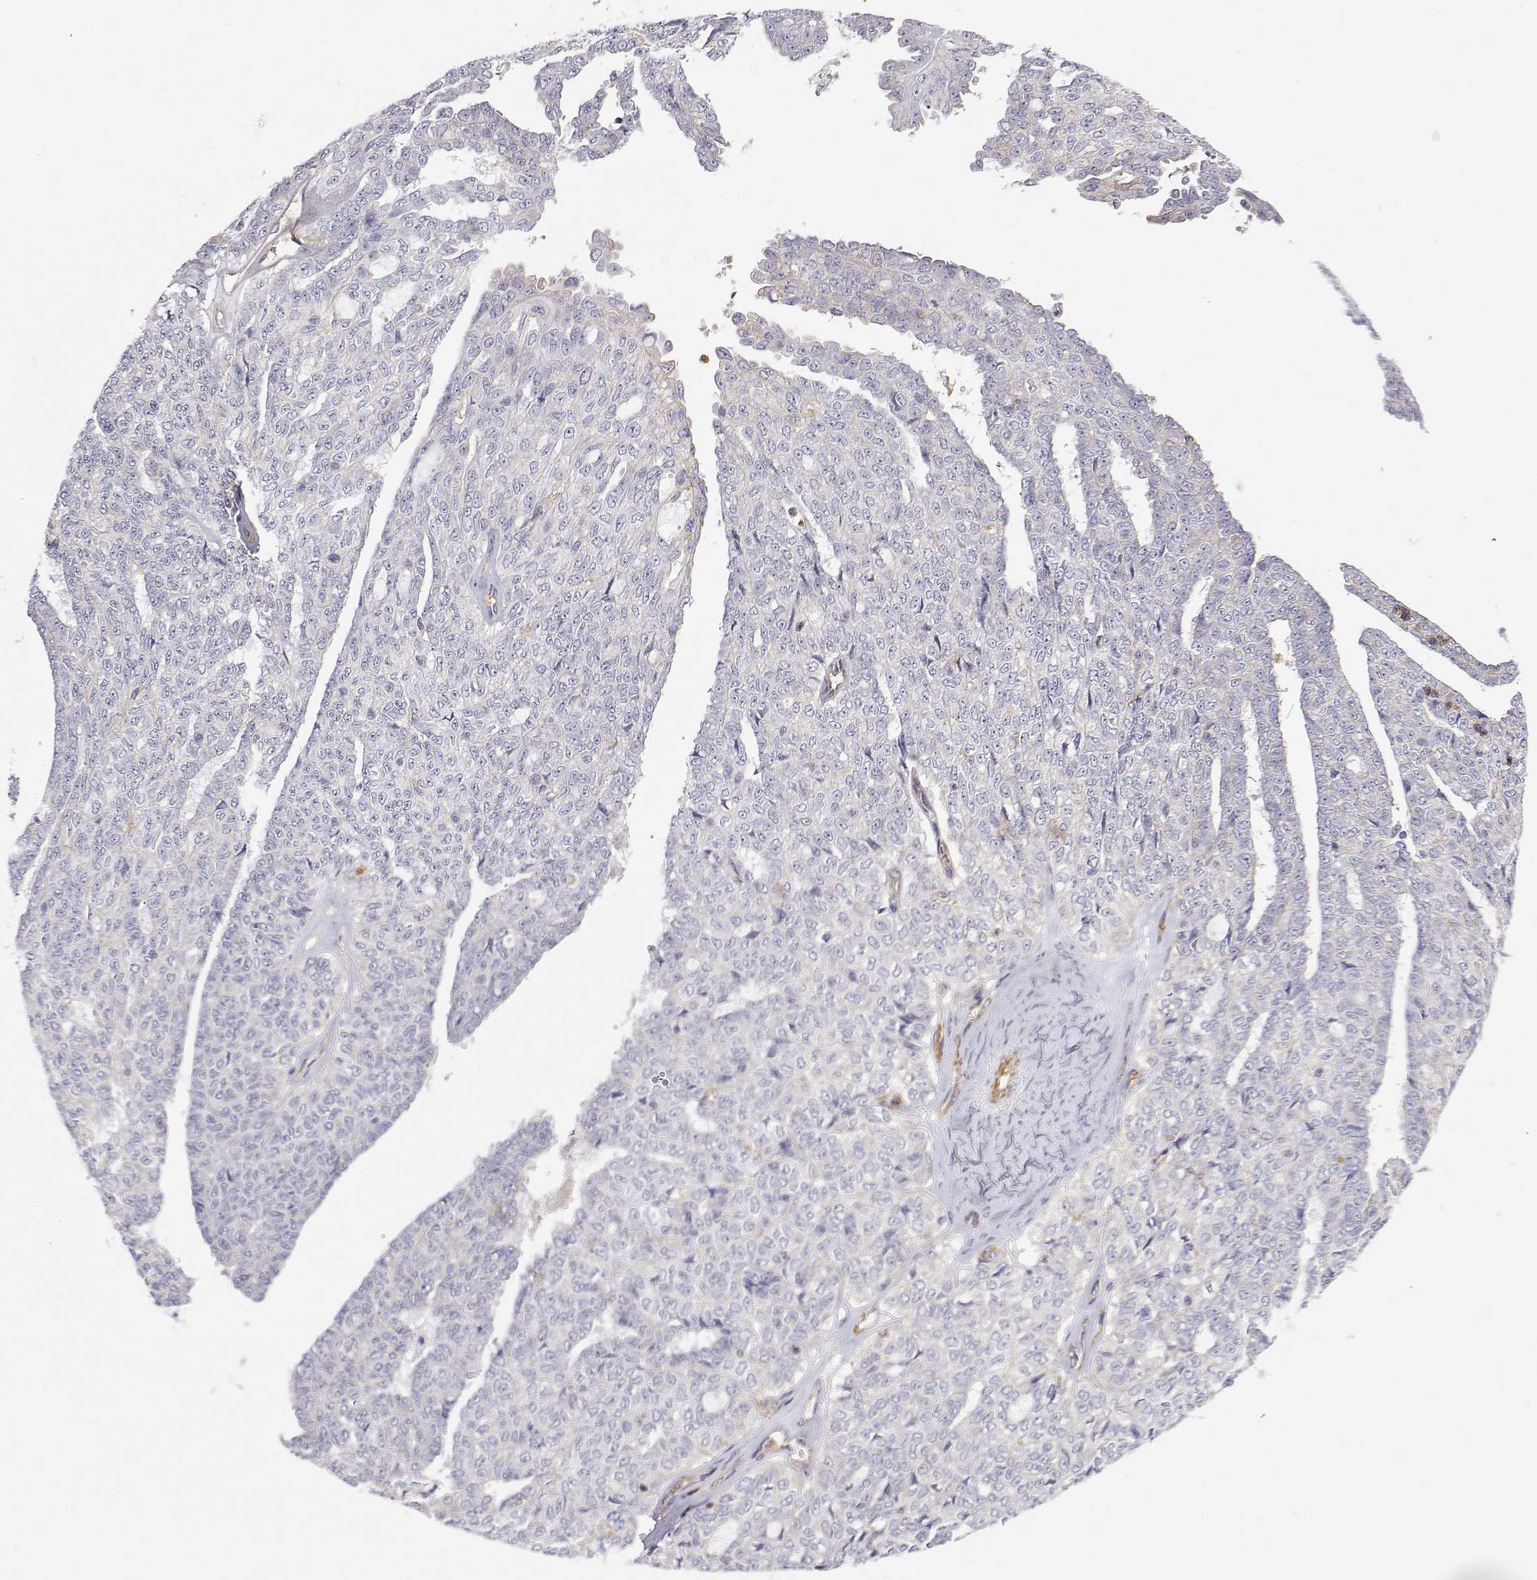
{"staining": {"intensity": "negative", "quantity": "none", "location": "none"}, "tissue": "ovarian cancer", "cell_type": "Tumor cells", "image_type": "cancer", "snomed": [{"axis": "morphology", "description": "Cystadenocarcinoma, serous, NOS"}, {"axis": "topography", "description": "Ovary"}], "caption": "Tumor cells show no significant protein staining in ovarian cancer (serous cystadenocarcinoma).", "gene": "MYH9", "patient": {"sex": "female", "age": 71}}